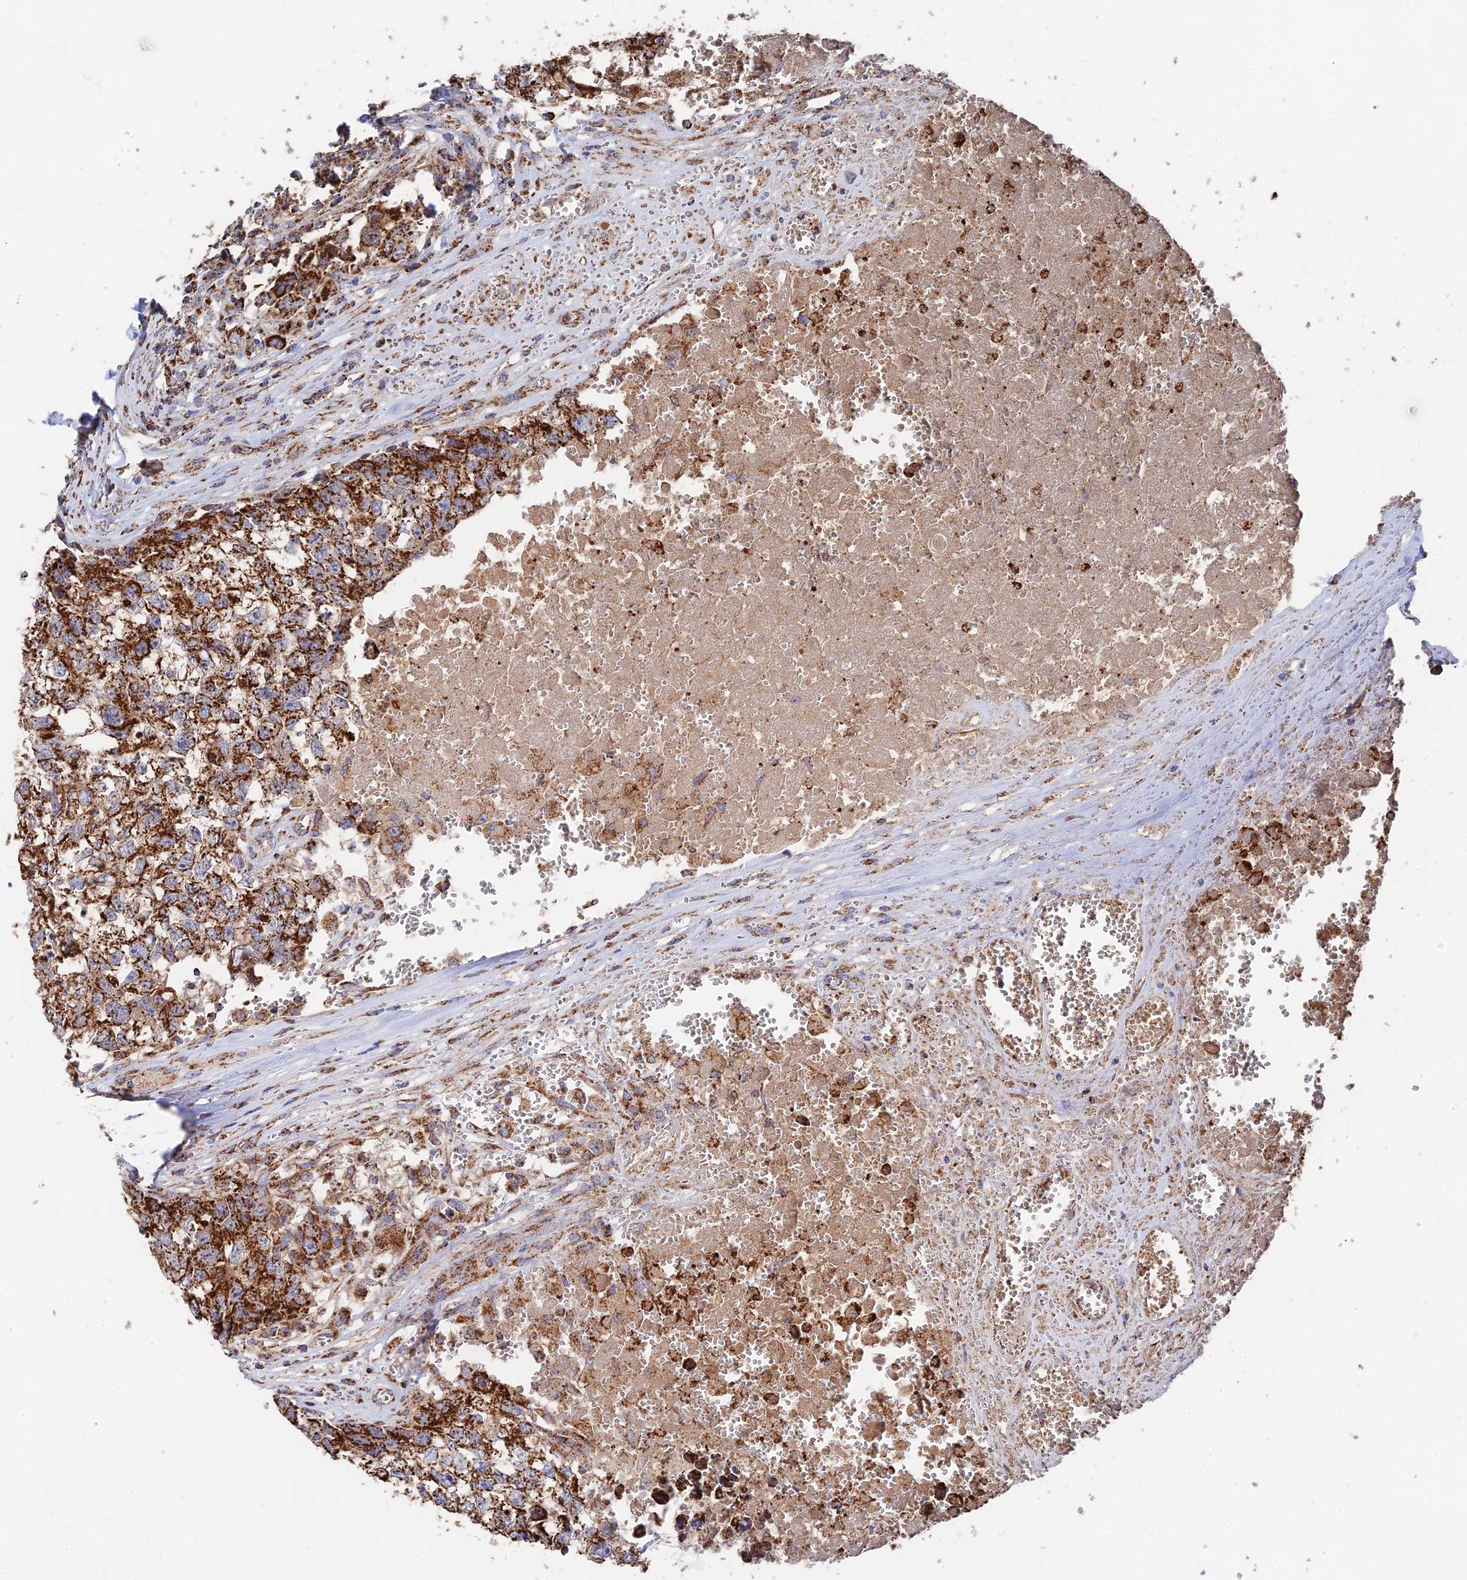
{"staining": {"intensity": "strong", "quantity": ">75%", "location": "cytoplasmic/membranous"}, "tissue": "testis cancer", "cell_type": "Tumor cells", "image_type": "cancer", "snomed": [{"axis": "morphology", "description": "Seminoma, NOS"}, {"axis": "morphology", "description": "Carcinoma, Embryonal, NOS"}, {"axis": "topography", "description": "Testis"}], "caption": "Strong cytoplasmic/membranous positivity is identified in approximately >75% of tumor cells in testis cancer.", "gene": "HAUS8", "patient": {"sex": "male", "age": 29}}